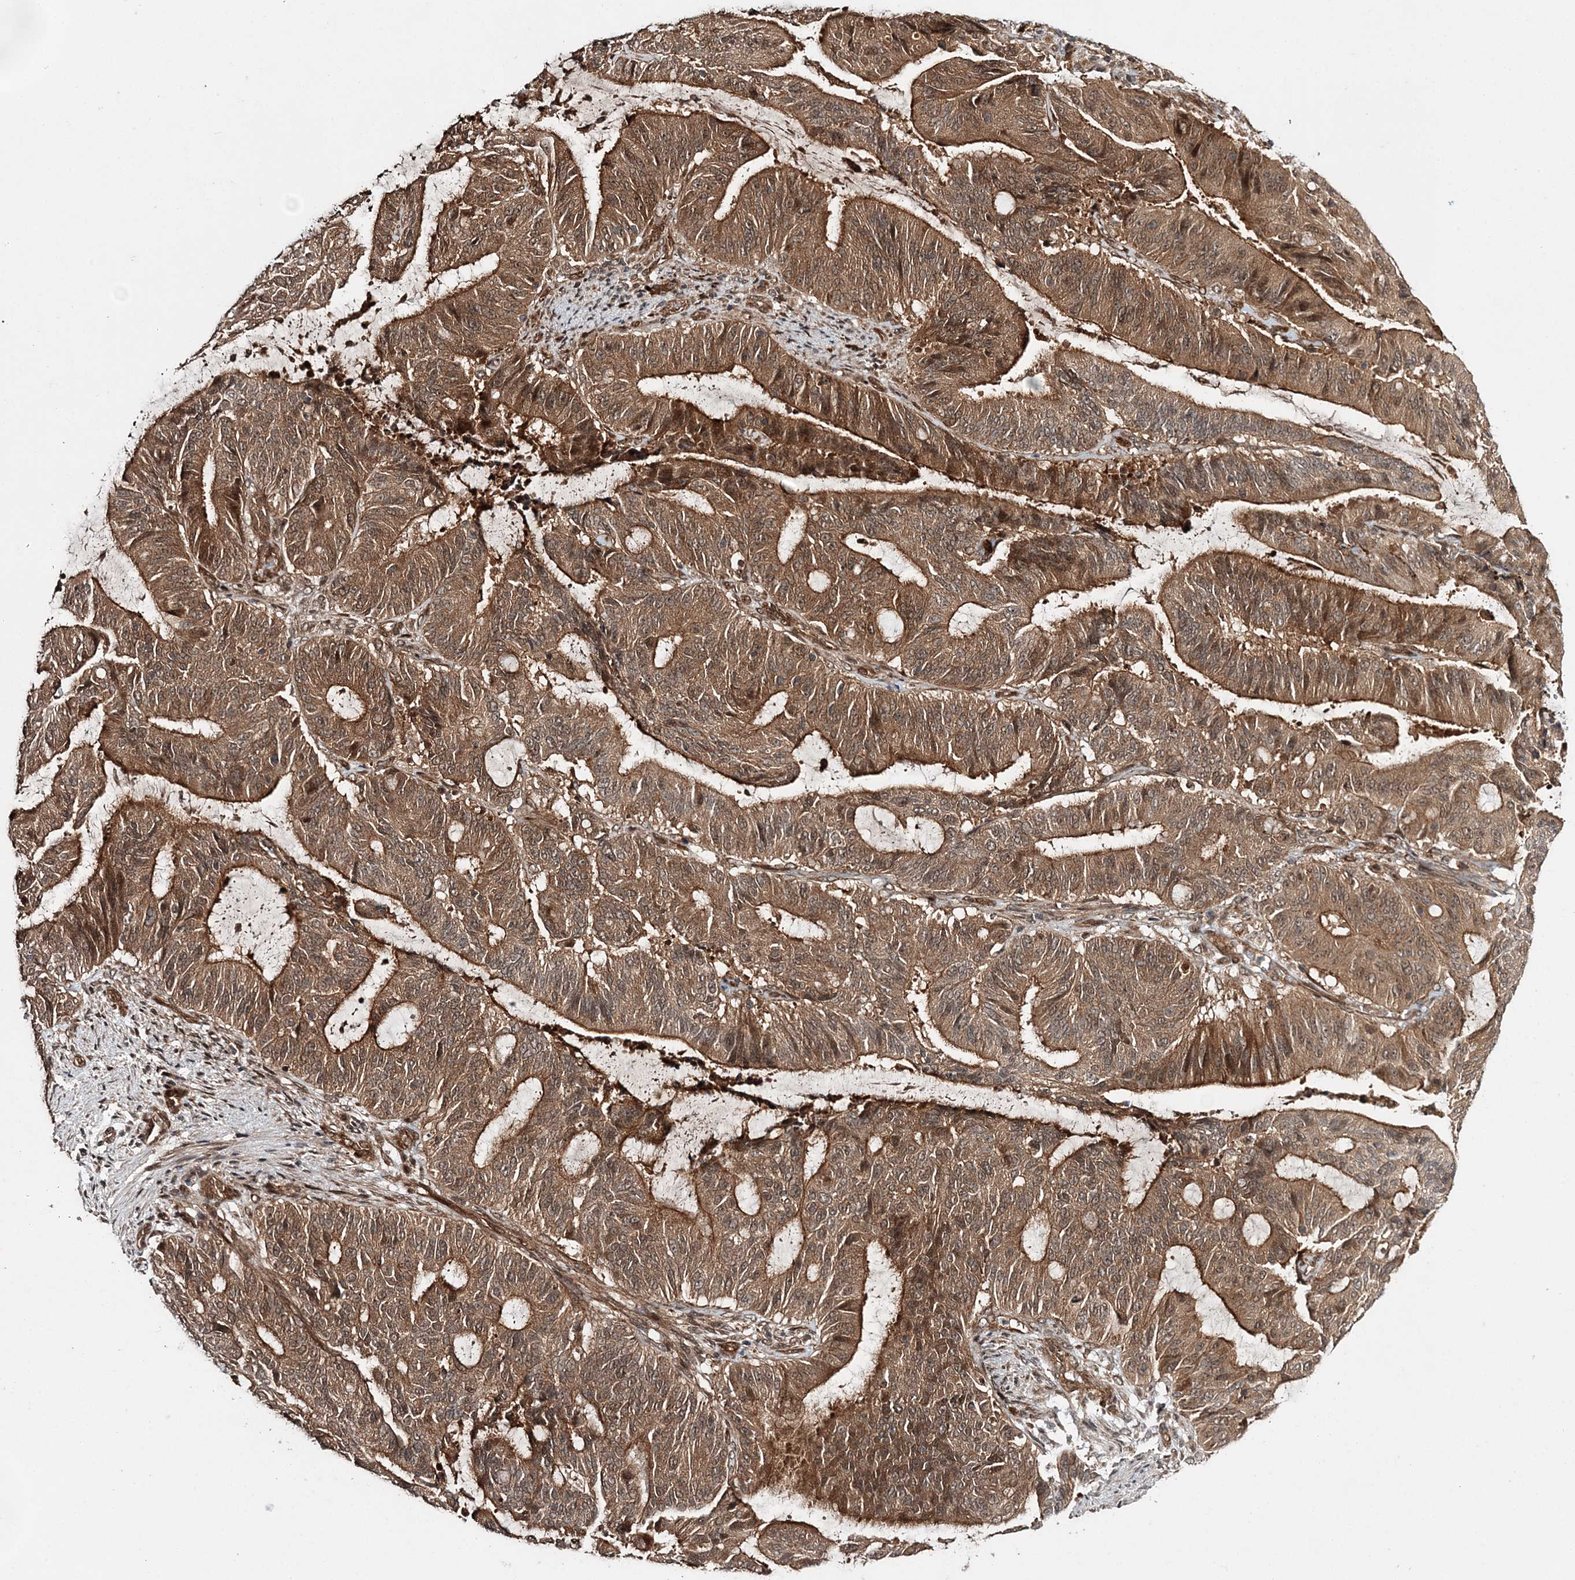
{"staining": {"intensity": "moderate", "quantity": ">75%", "location": "cytoplasmic/membranous,nuclear"}, "tissue": "liver cancer", "cell_type": "Tumor cells", "image_type": "cancer", "snomed": [{"axis": "morphology", "description": "Normal tissue, NOS"}, {"axis": "morphology", "description": "Cholangiocarcinoma"}, {"axis": "topography", "description": "Liver"}, {"axis": "topography", "description": "Peripheral nerve tissue"}], "caption": "Immunohistochemistry (IHC) histopathology image of neoplastic tissue: human liver cholangiocarcinoma stained using immunohistochemistry (IHC) demonstrates medium levels of moderate protein expression localized specifically in the cytoplasmic/membranous and nuclear of tumor cells, appearing as a cytoplasmic/membranous and nuclear brown color.", "gene": "UBTD2", "patient": {"sex": "female", "age": 73}}